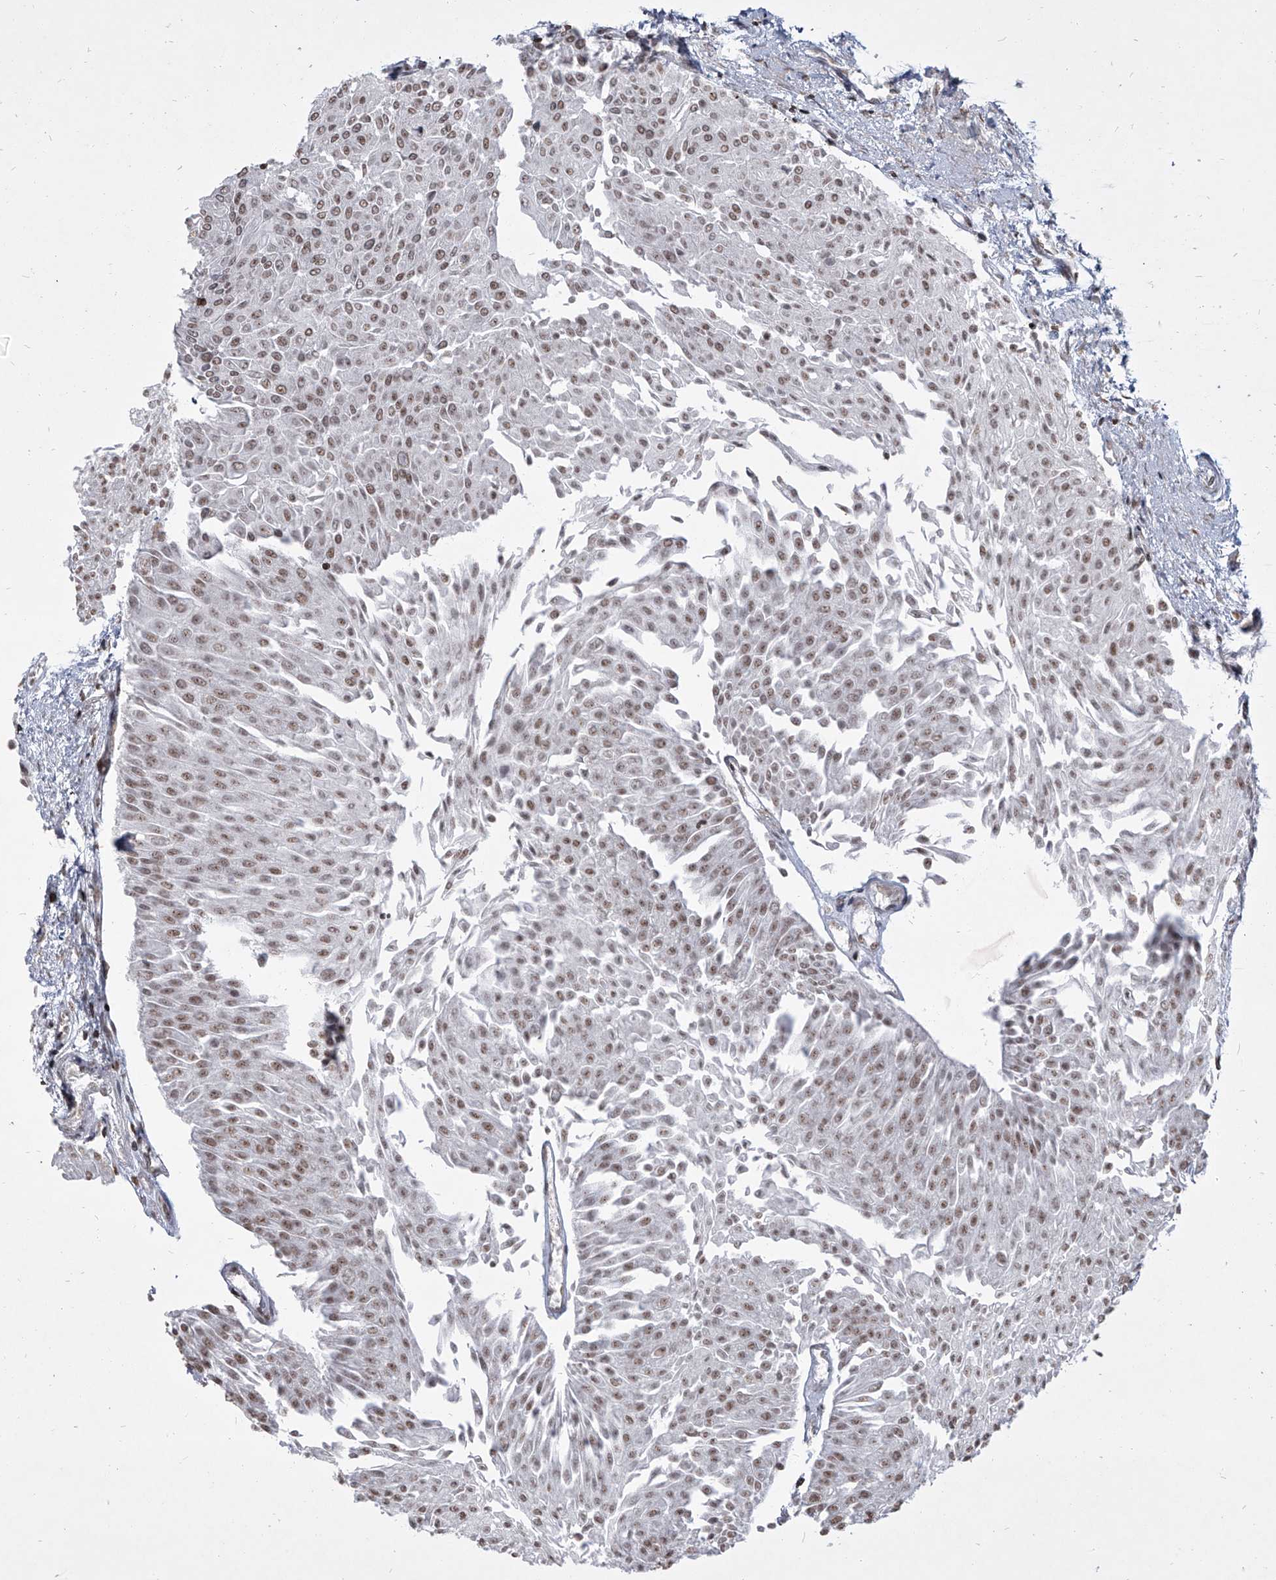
{"staining": {"intensity": "moderate", "quantity": ">75%", "location": "nuclear"}, "tissue": "urothelial cancer", "cell_type": "Tumor cells", "image_type": "cancer", "snomed": [{"axis": "morphology", "description": "Urothelial carcinoma, Low grade"}, {"axis": "topography", "description": "Urinary bladder"}], "caption": "Tumor cells demonstrate medium levels of moderate nuclear positivity in about >75% of cells in human low-grade urothelial carcinoma.", "gene": "PPIL4", "patient": {"sex": "male", "age": 67}}